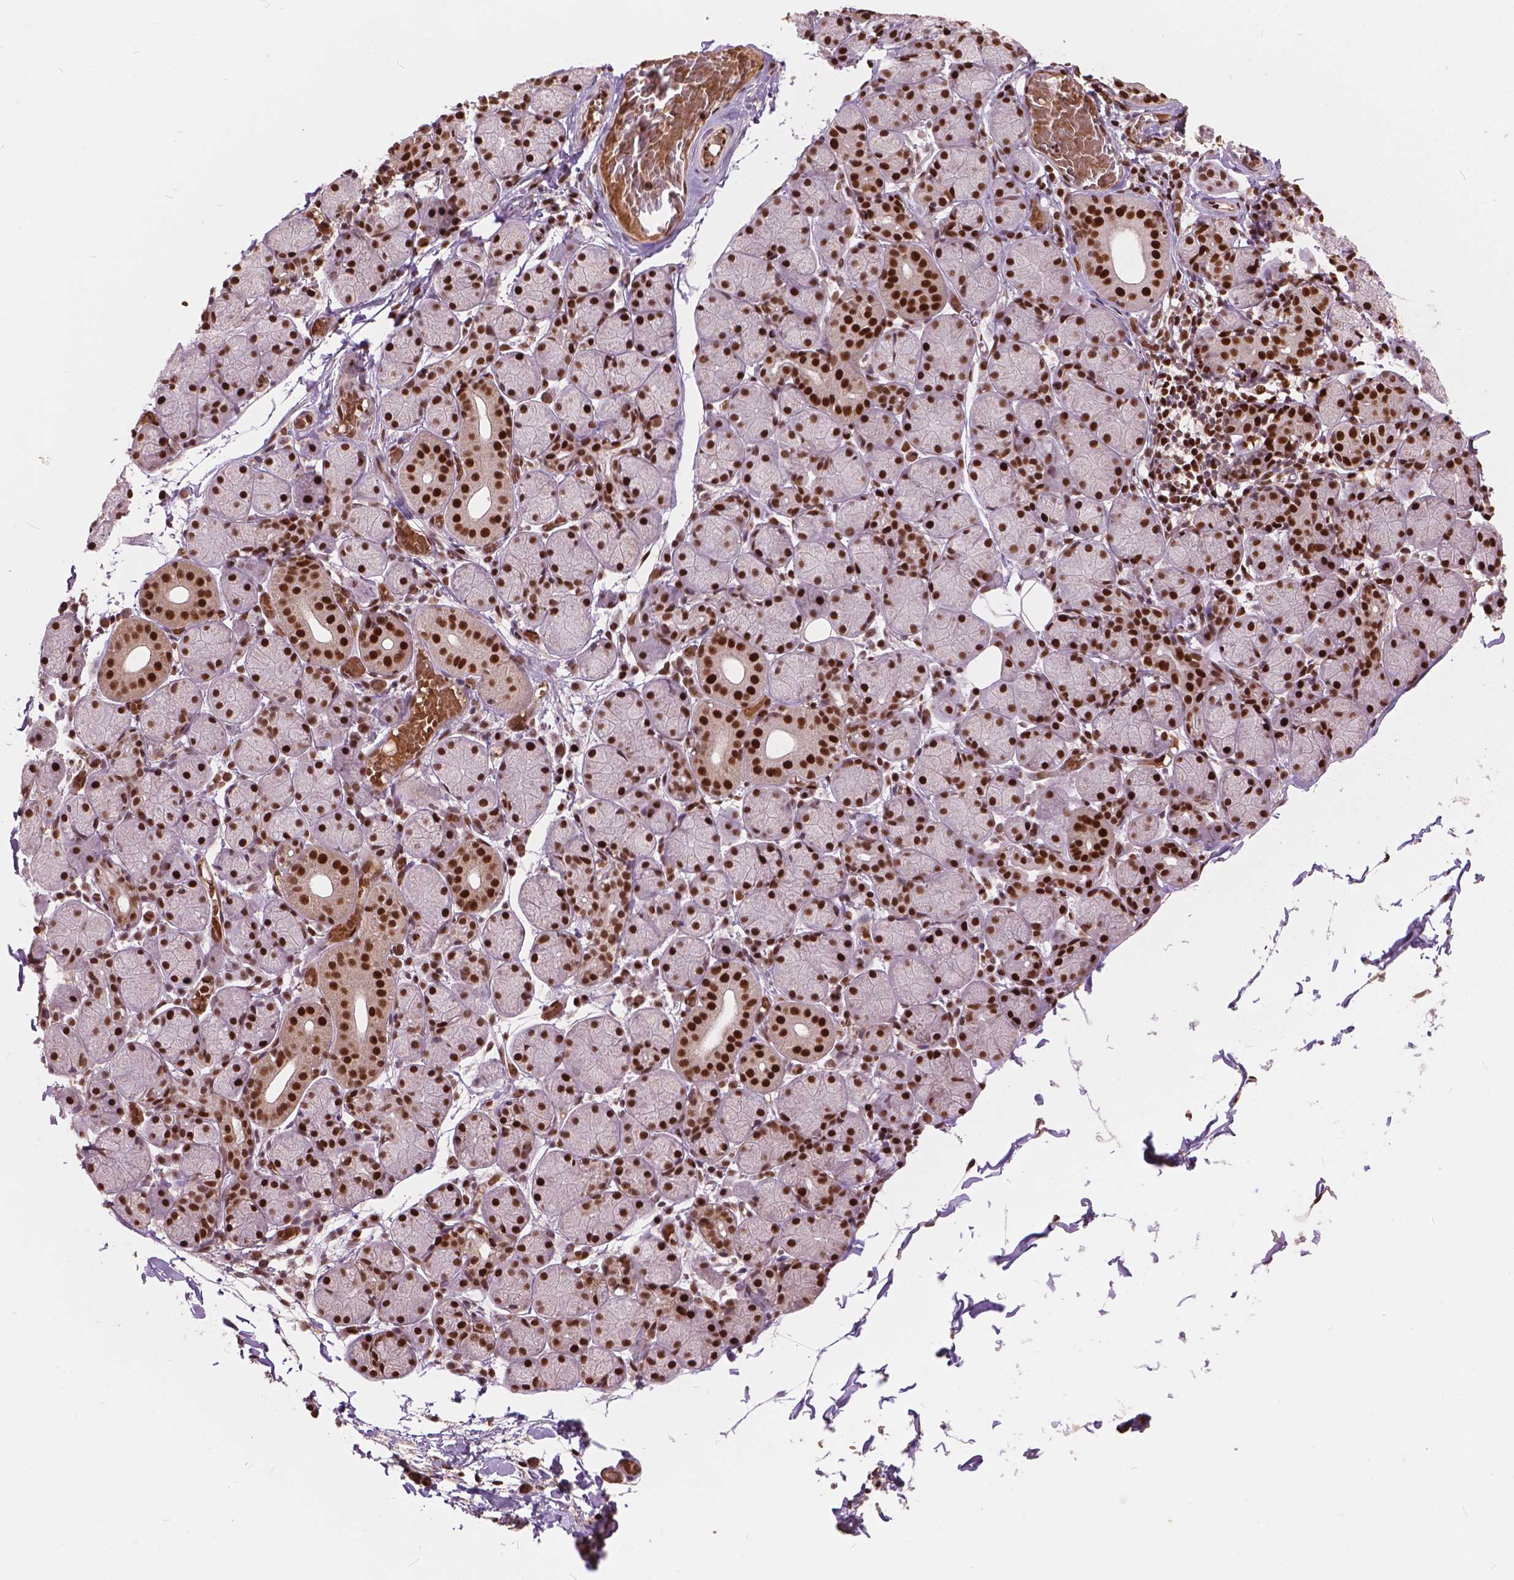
{"staining": {"intensity": "strong", "quantity": ">75%", "location": "nuclear"}, "tissue": "salivary gland", "cell_type": "Glandular cells", "image_type": "normal", "snomed": [{"axis": "morphology", "description": "Normal tissue, NOS"}, {"axis": "topography", "description": "Salivary gland"}], "caption": "IHC (DAB (3,3'-diaminobenzidine)) staining of normal salivary gland demonstrates strong nuclear protein expression in about >75% of glandular cells. Immunohistochemistry (ihc) stains the protein of interest in brown and the nuclei are stained blue.", "gene": "ANP32A", "patient": {"sex": "female", "age": 24}}